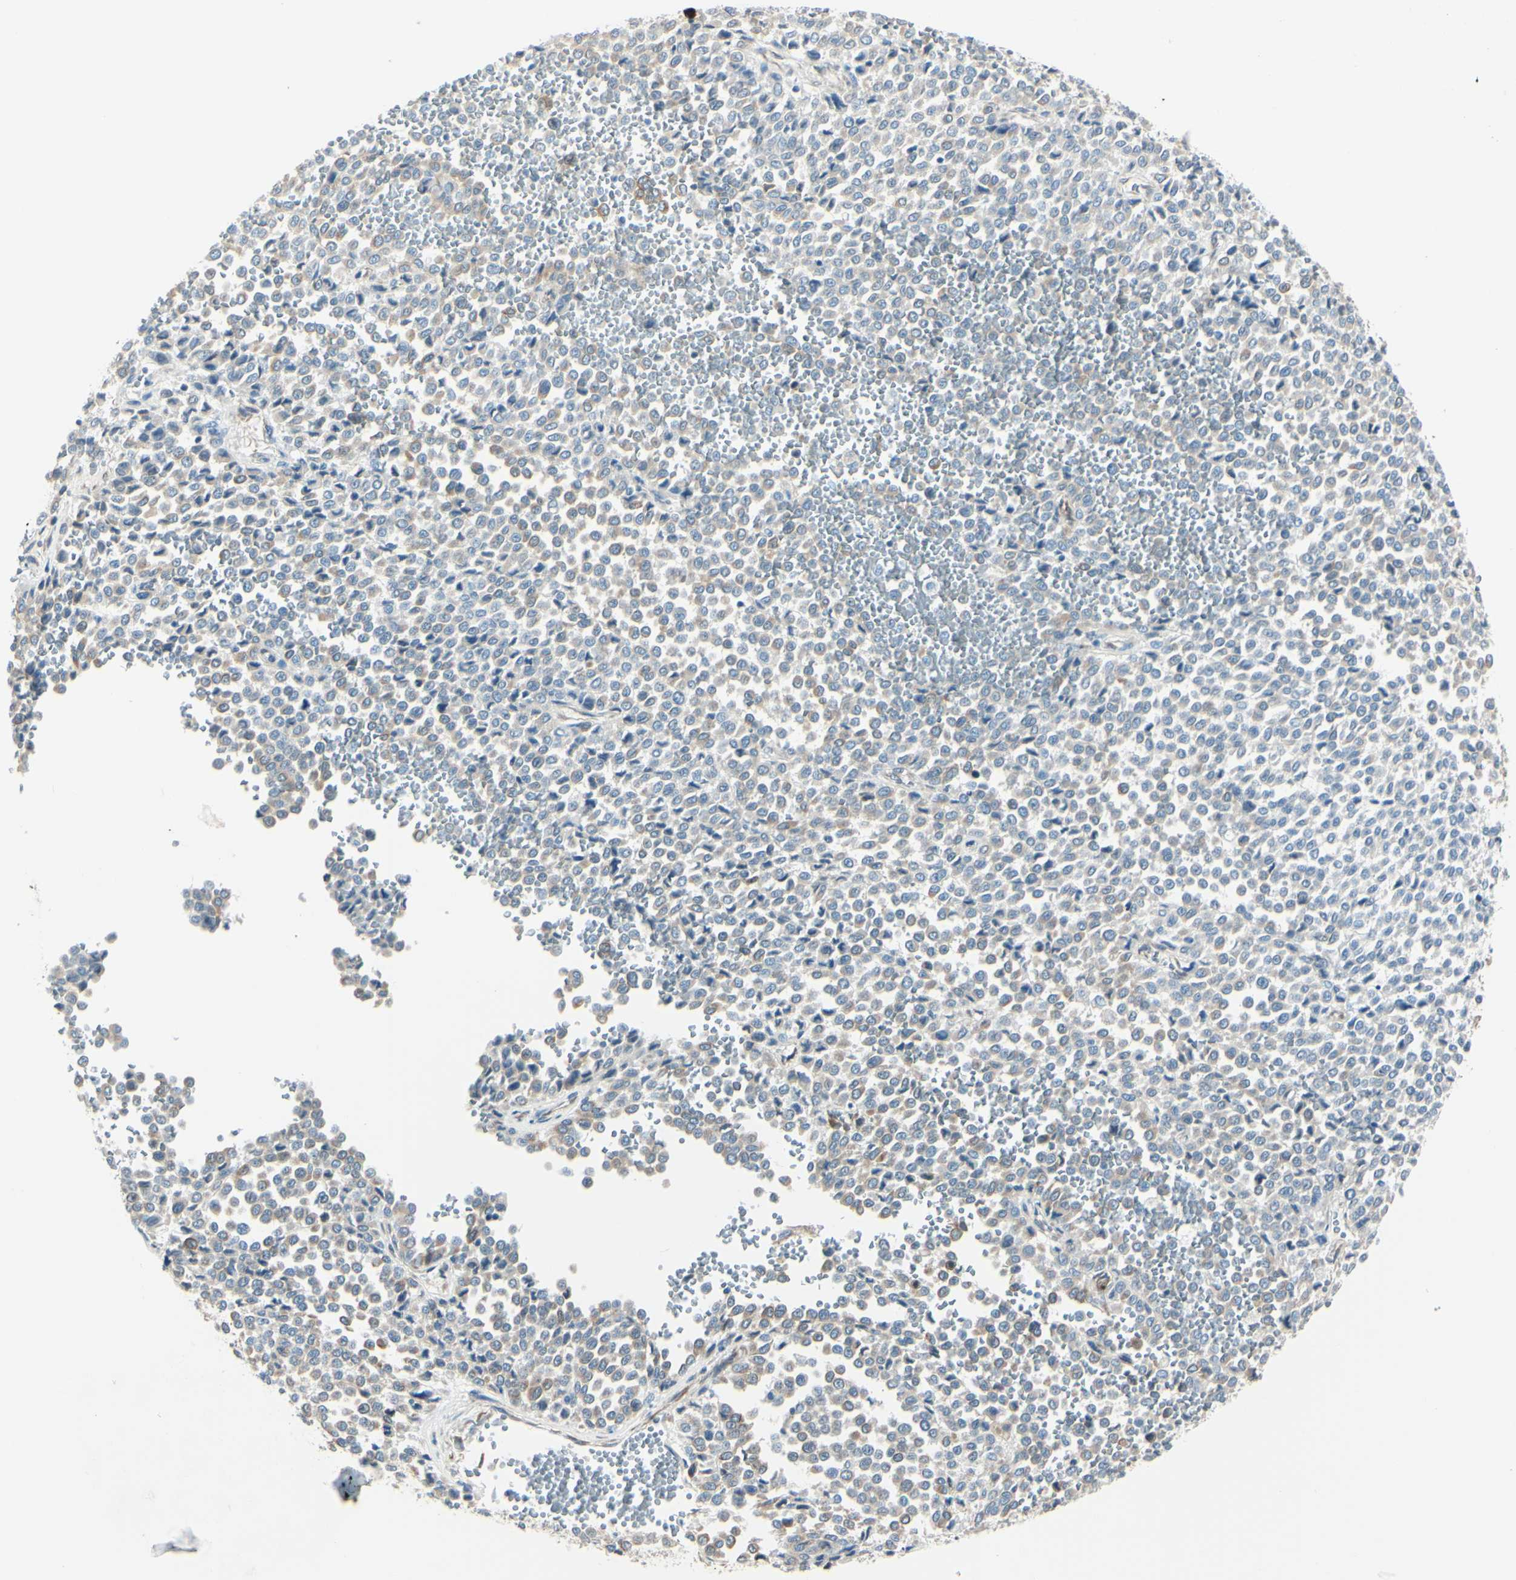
{"staining": {"intensity": "weak", "quantity": "25%-75%", "location": "cytoplasmic/membranous"}, "tissue": "melanoma", "cell_type": "Tumor cells", "image_type": "cancer", "snomed": [{"axis": "morphology", "description": "Malignant melanoma, Metastatic site"}, {"axis": "topography", "description": "Pancreas"}], "caption": "Malignant melanoma (metastatic site) tissue shows weak cytoplasmic/membranous expression in approximately 25%-75% of tumor cells, visualized by immunohistochemistry.", "gene": "SELENOS", "patient": {"sex": "female", "age": 30}}